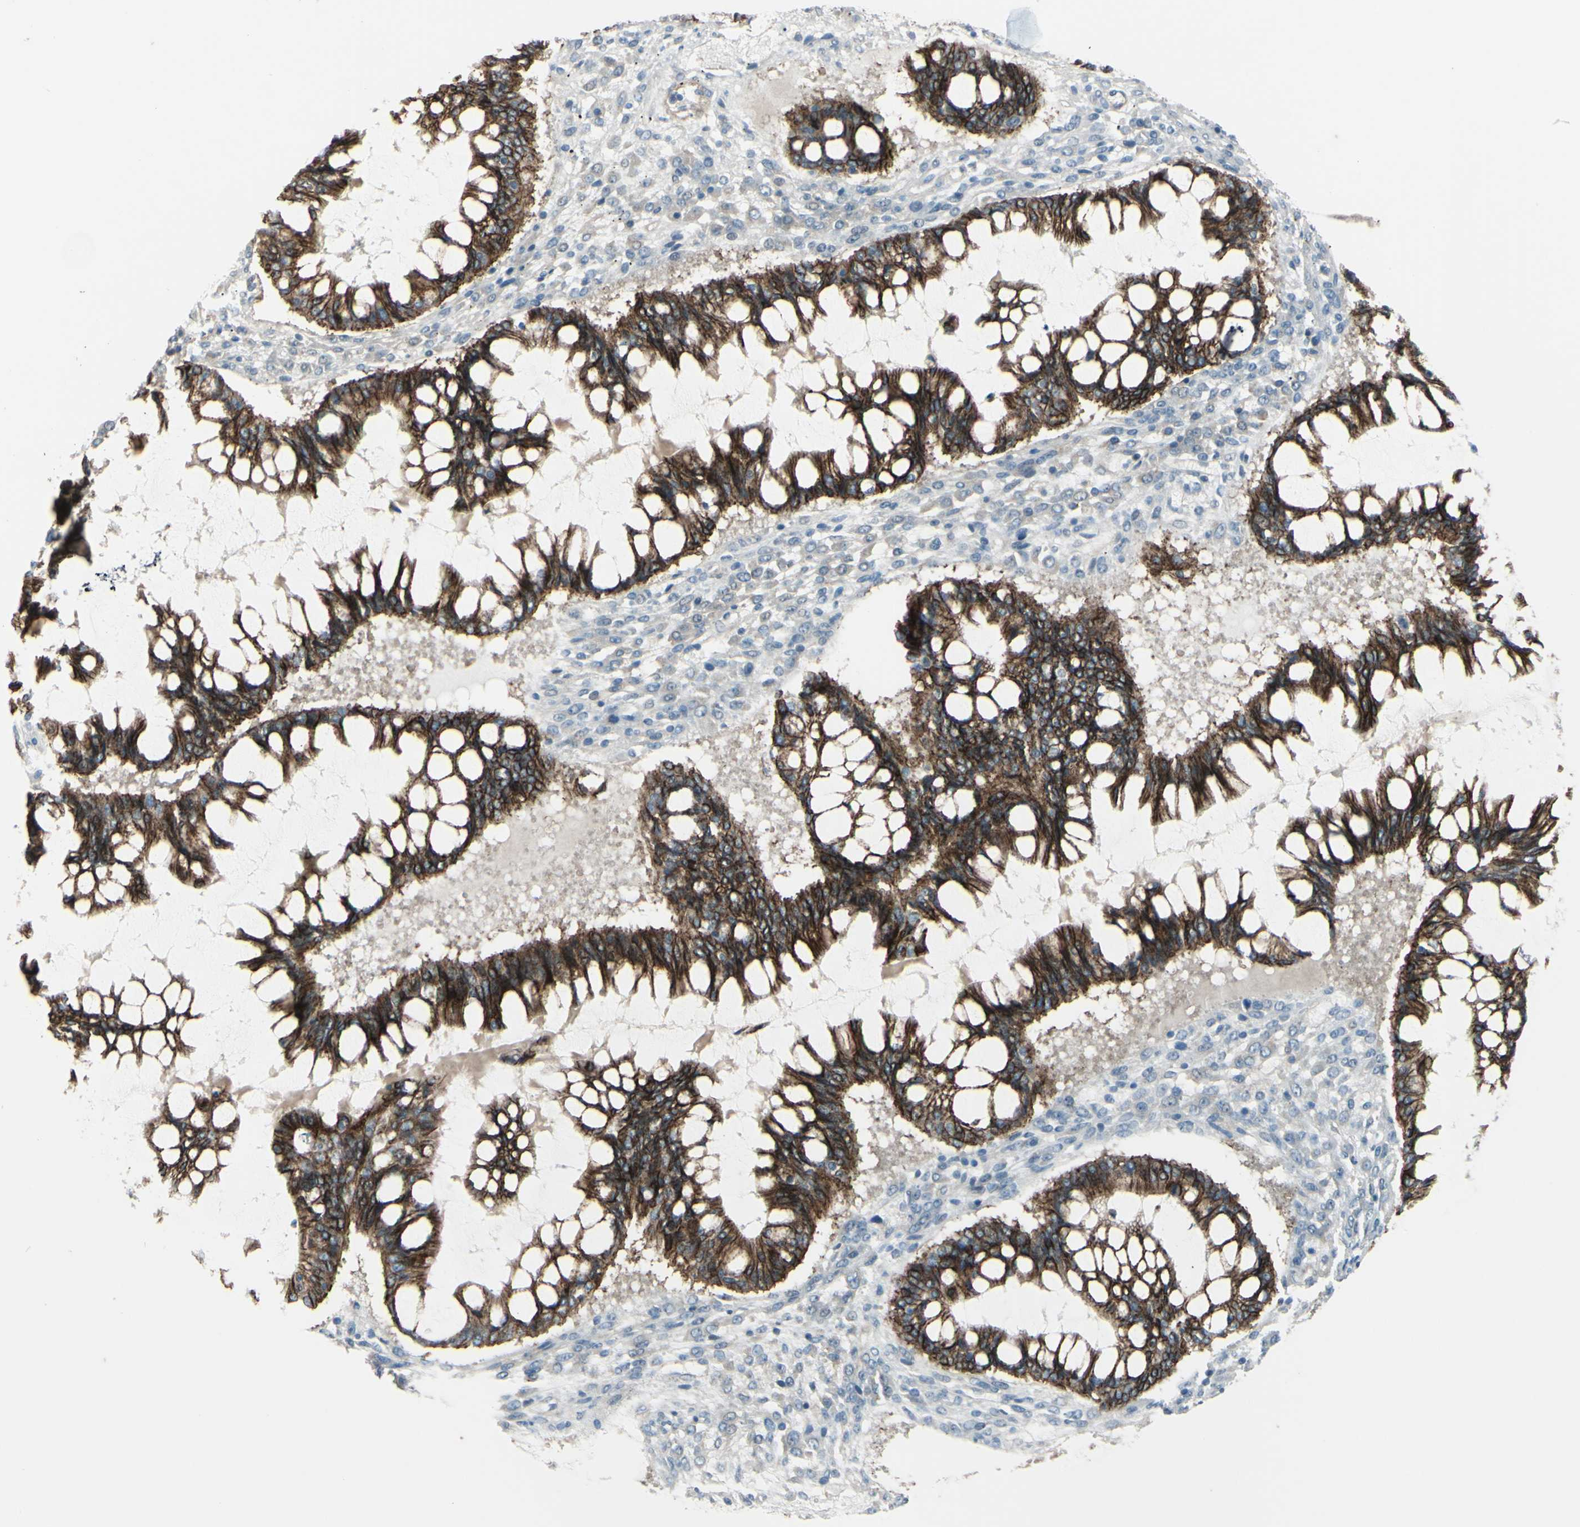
{"staining": {"intensity": "strong", "quantity": ">75%", "location": "cytoplasmic/membranous"}, "tissue": "ovarian cancer", "cell_type": "Tumor cells", "image_type": "cancer", "snomed": [{"axis": "morphology", "description": "Cystadenocarcinoma, mucinous, NOS"}, {"axis": "topography", "description": "Ovary"}], "caption": "The histopathology image exhibits immunohistochemical staining of ovarian cancer. There is strong cytoplasmic/membranous positivity is seen in approximately >75% of tumor cells.", "gene": "LRRK1", "patient": {"sex": "female", "age": 73}}